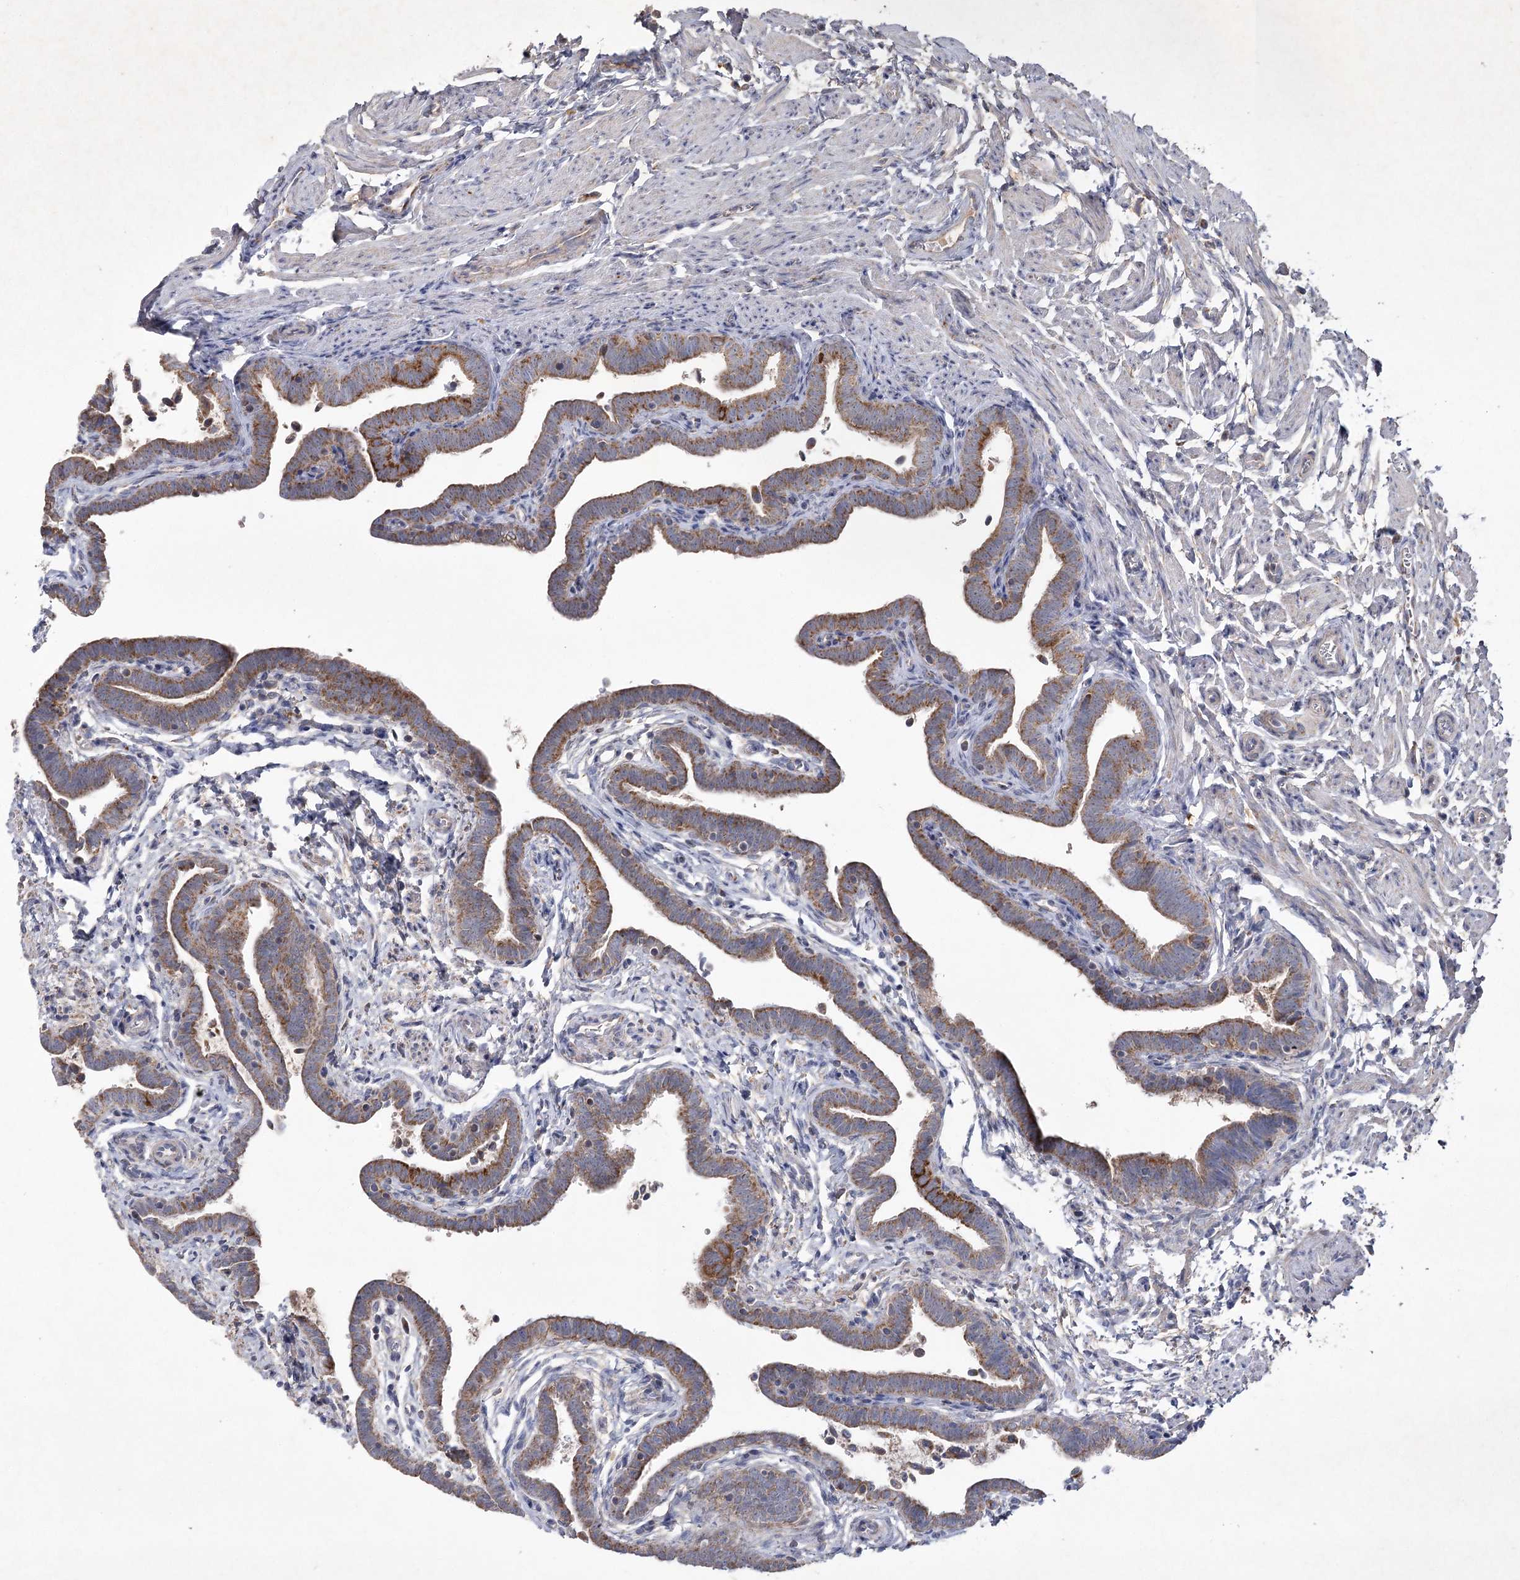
{"staining": {"intensity": "moderate", "quantity": ">75%", "location": "cytoplasmic/membranous"}, "tissue": "fallopian tube", "cell_type": "Glandular cells", "image_type": "normal", "snomed": [{"axis": "morphology", "description": "Normal tissue, NOS"}, {"axis": "topography", "description": "Fallopian tube"}], "caption": "Normal fallopian tube was stained to show a protein in brown. There is medium levels of moderate cytoplasmic/membranous expression in about >75% of glandular cells. Ihc stains the protein in brown and the nuclei are stained blue.", "gene": "MRPL44", "patient": {"sex": "female", "age": 36}}